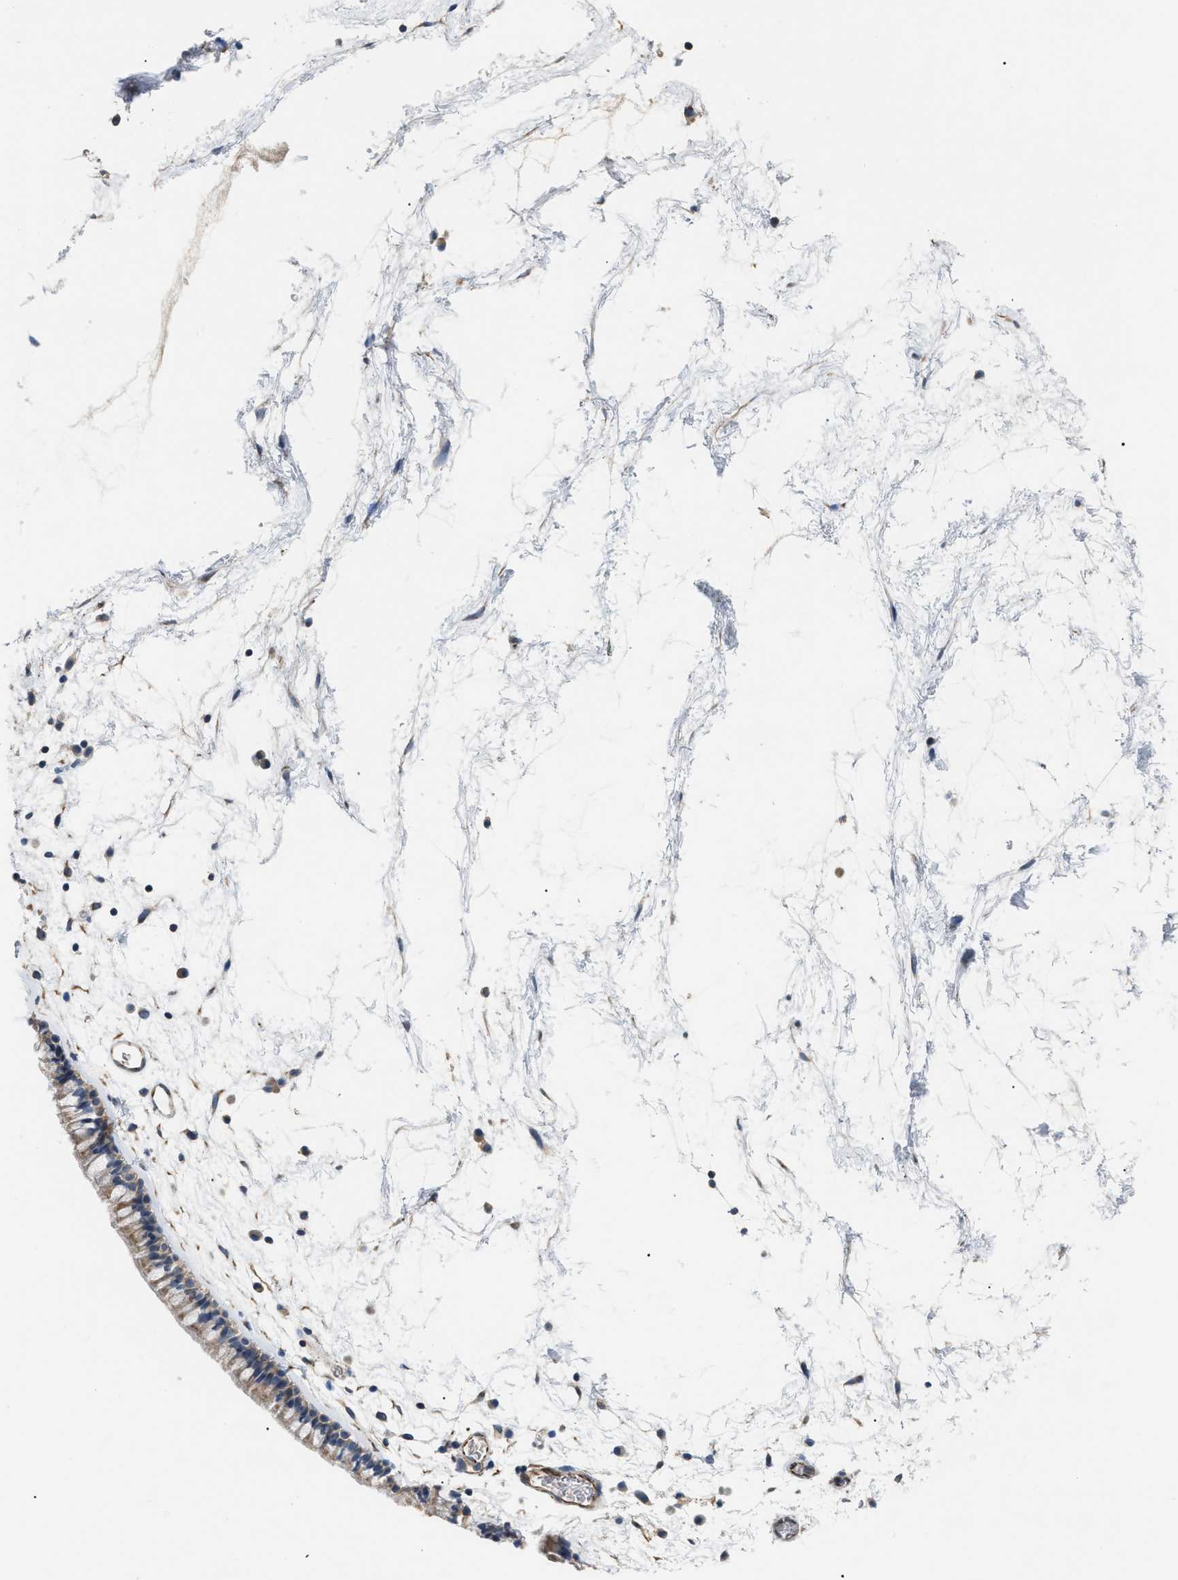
{"staining": {"intensity": "moderate", "quantity": ">75%", "location": "cytoplasmic/membranous"}, "tissue": "nasopharynx", "cell_type": "Respiratory epithelial cells", "image_type": "normal", "snomed": [{"axis": "morphology", "description": "Normal tissue, NOS"}, {"axis": "morphology", "description": "Inflammation, NOS"}, {"axis": "topography", "description": "Nasopharynx"}], "caption": "Moderate cytoplasmic/membranous positivity is present in approximately >75% of respiratory epithelial cells in normal nasopharynx. (DAB IHC, brown staining for protein, blue staining for nuclei).", "gene": "DHX58", "patient": {"sex": "male", "age": 48}}